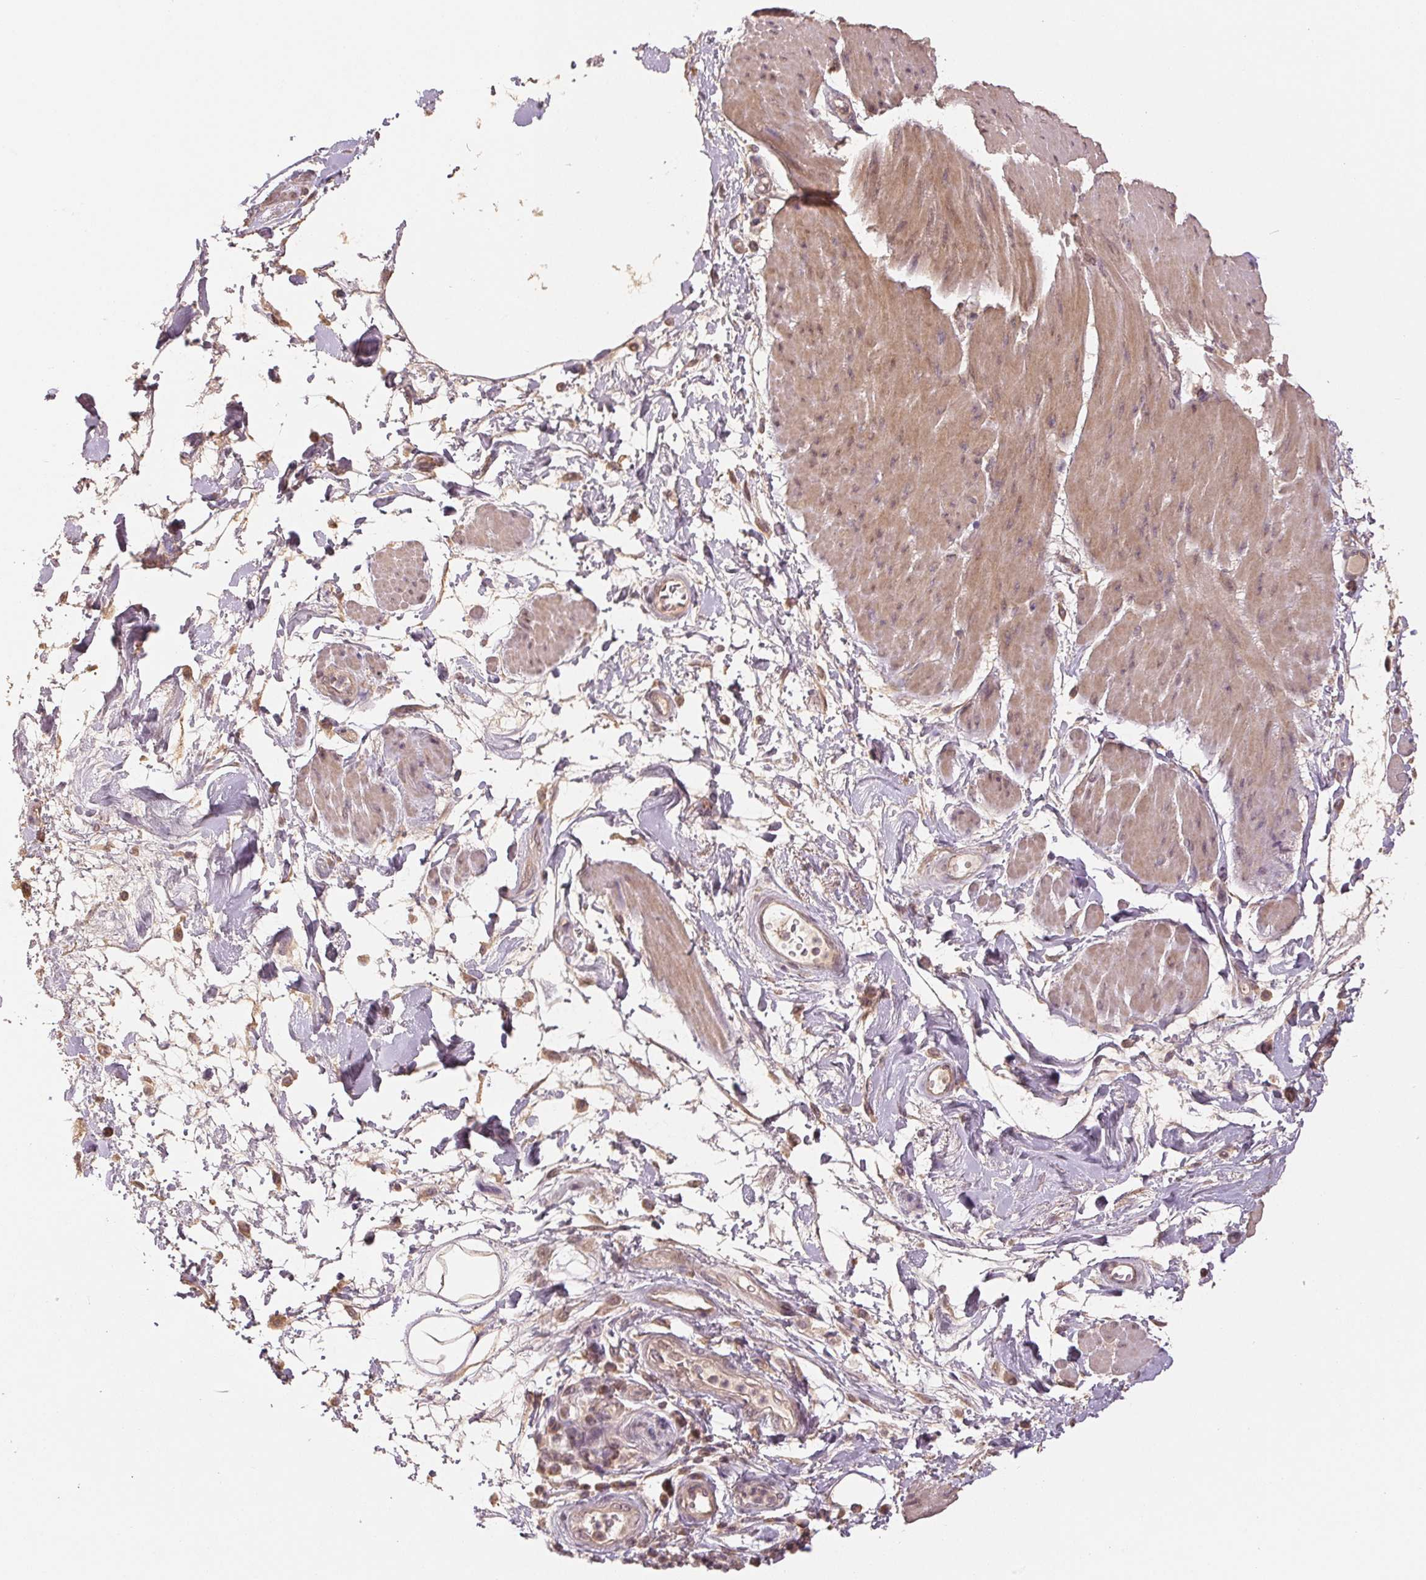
{"staining": {"intensity": "weak", "quantity": ">75%", "location": "cytoplasmic/membranous"}, "tissue": "adipose tissue", "cell_type": "Adipocytes", "image_type": "normal", "snomed": [{"axis": "morphology", "description": "Normal tissue, NOS"}, {"axis": "topography", "description": "Urinary bladder"}, {"axis": "topography", "description": "Peripheral nerve tissue"}], "caption": "Immunohistochemical staining of unremarkable adipose tissue exhibits weak cytoplasmic/membranous protein expression in approximately >75% of adipocytes. The staining was performed using DAB to visualize the protein expression in brown, while the nuclei were stained in blue with hematoxylin (Magnification: 20x).", "gene": "COX14", "patient": {"sex": "female", "age": 60}}